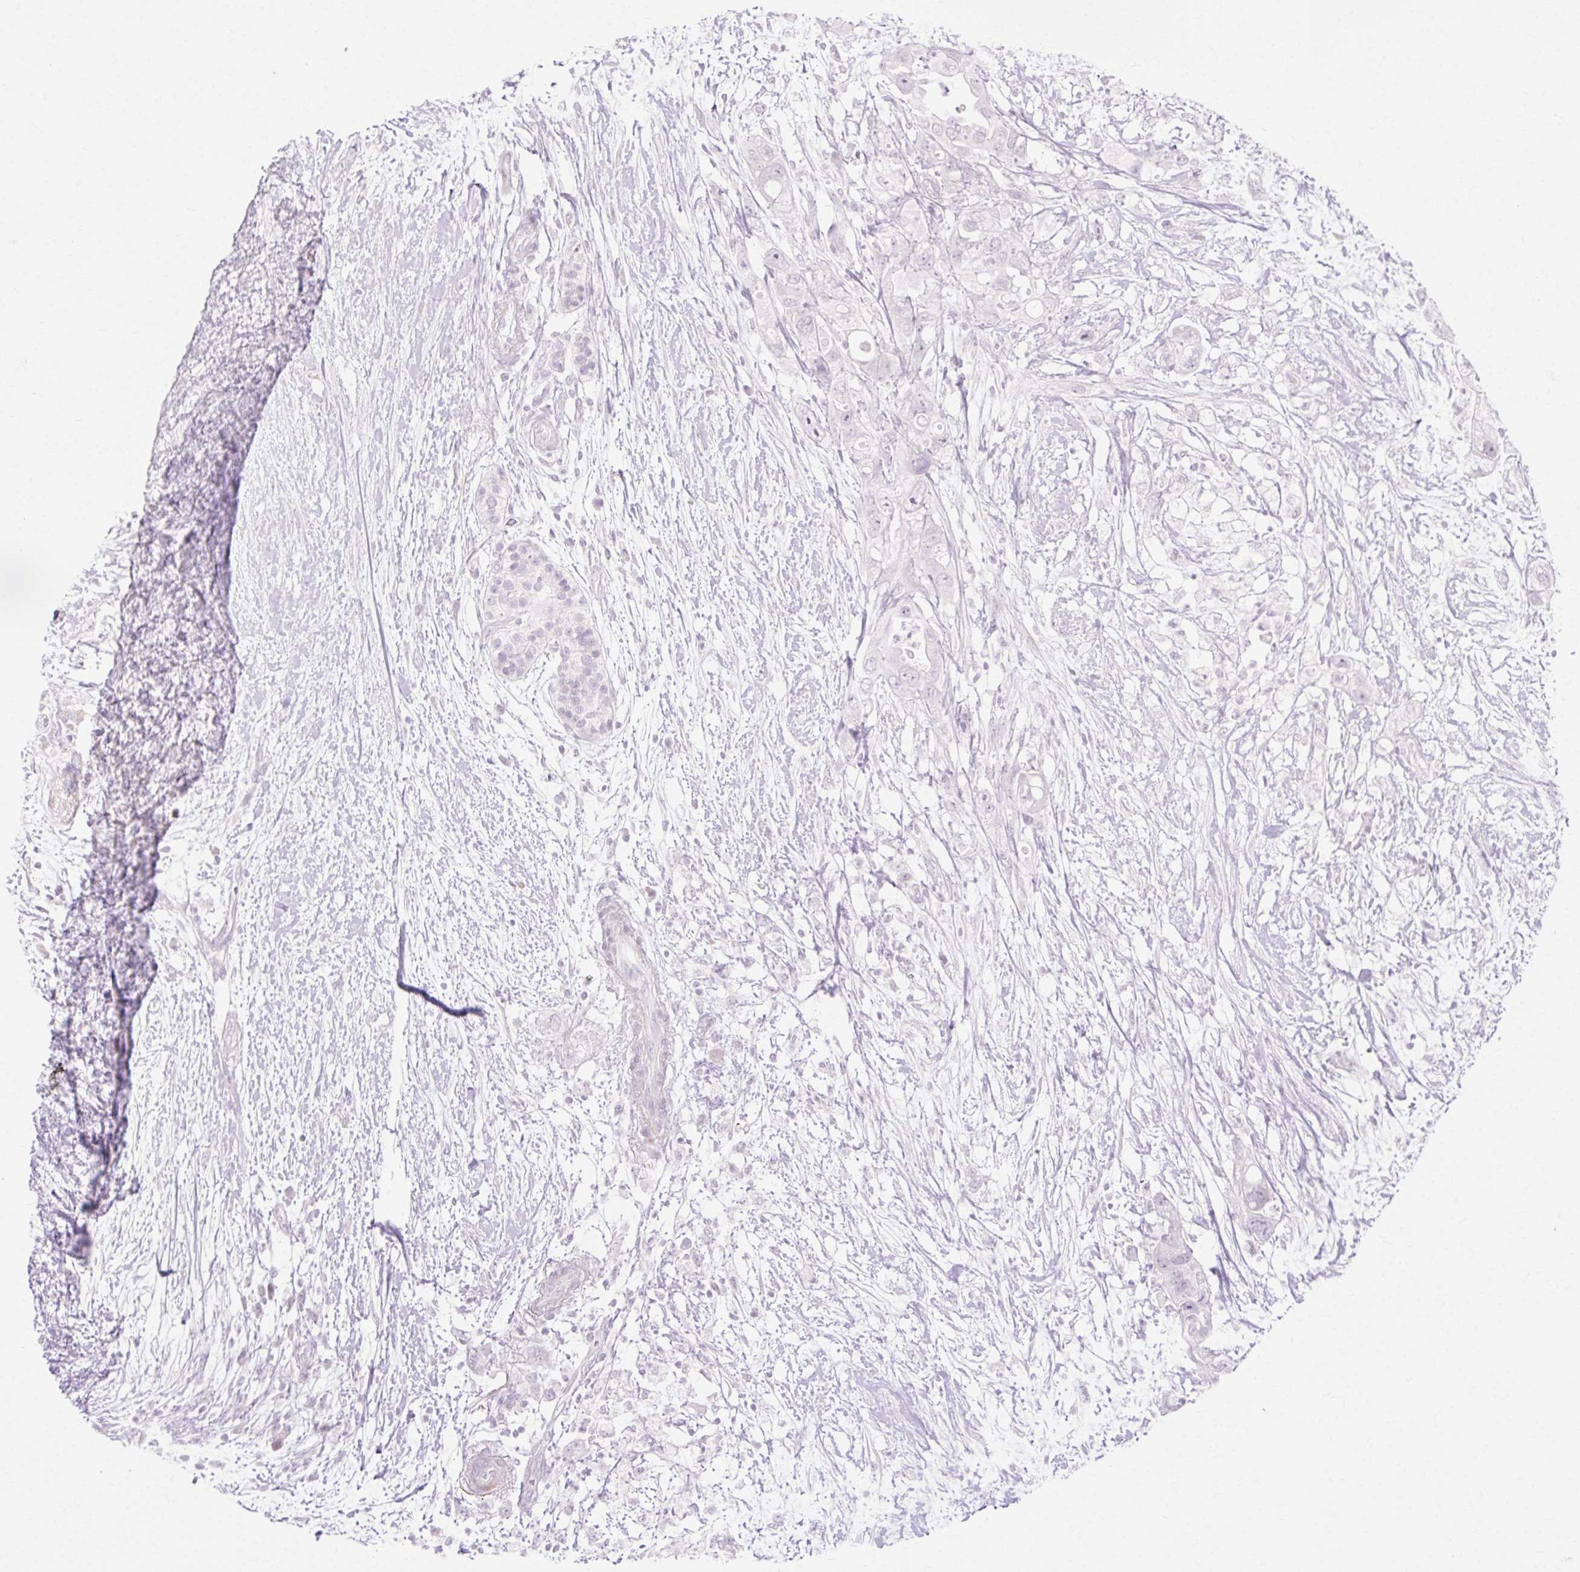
{"staining": {"intensity": "negative", "quantity": "none", "location": "none"}, "tissue": "pancreatic cancer", "cell_type": "Tumor cells", "image_type": "cancer", "snomed": [{"axis": "morphology", "description": "Adenocarcinoma, NOS"}, {"axis": "topography", "description": "Pancreas"}], "caption": "Tumor cells are negative for brown protein staining in pancreatic cancer.", "gene": "C3orf49", "patient": {"sex": "female", "age": 72}}